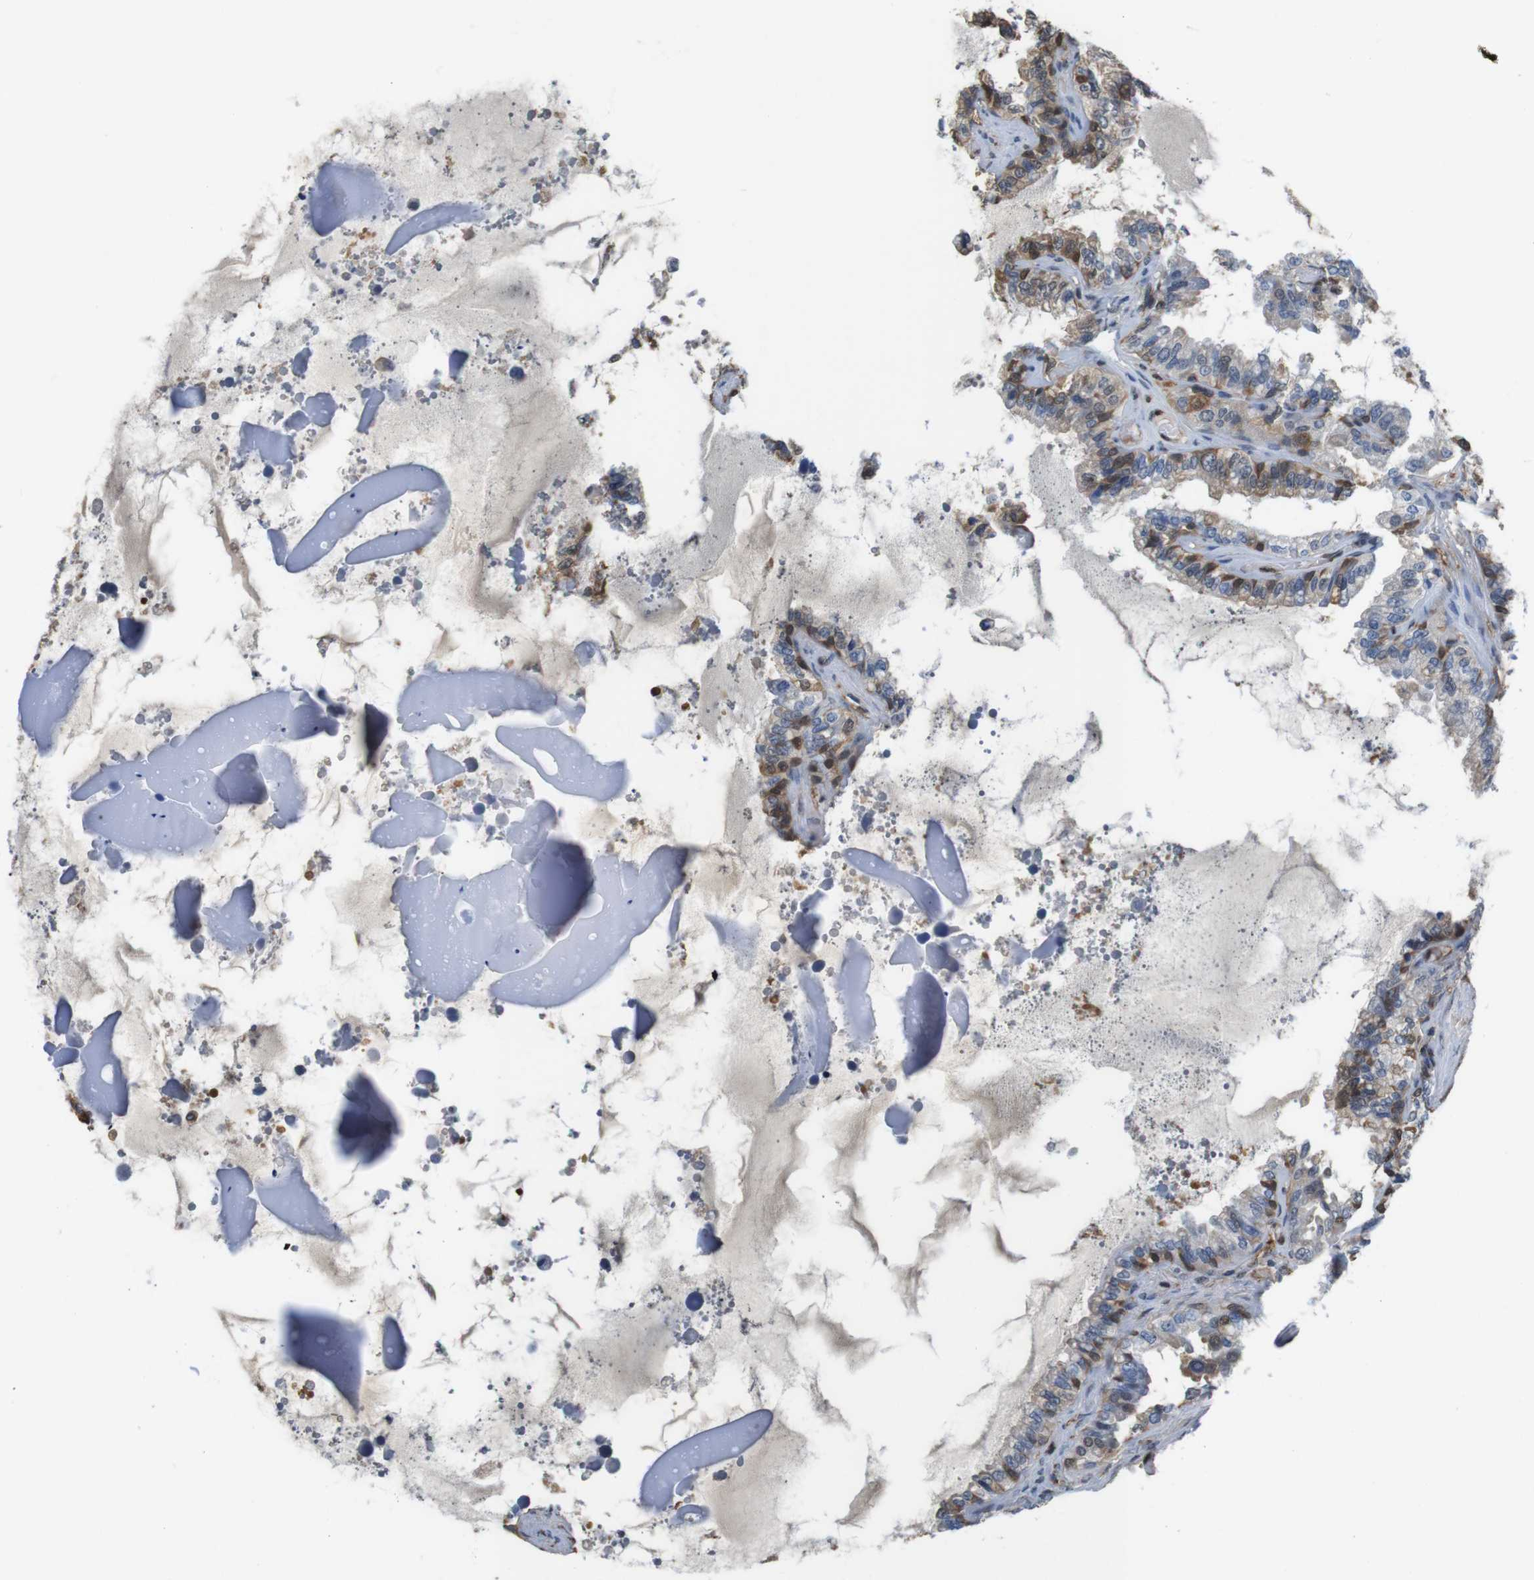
{"staining": {"intensity": "moderate", "quantity": "25%-75%", "location": "cytoplasmic/membranous,nuclear"}, "tissue": "seminal vesicle", "cell_type": "Glandular cells", "image_type": "normal", "snomed": [{"axis": "morphology", "description": "Normal tissue, NOS"}, {"axis": "topography", "description": "Seminal veicle"}], "caption": "Protein staining demonstrates moderate cytoplasmic/membranous,nuclear expression in about 25%-75% of glandular cells in unremarkable seminal vesicle. The staining was performed using DAB (3,3'-diaminobenzidine) to visualize the protein expression in brown, while the nuclei were stained in blue with hematoxylin (Magnification: 20x).", "gene": "LDHA", "patient": {"sex": "male", "age": 46}}